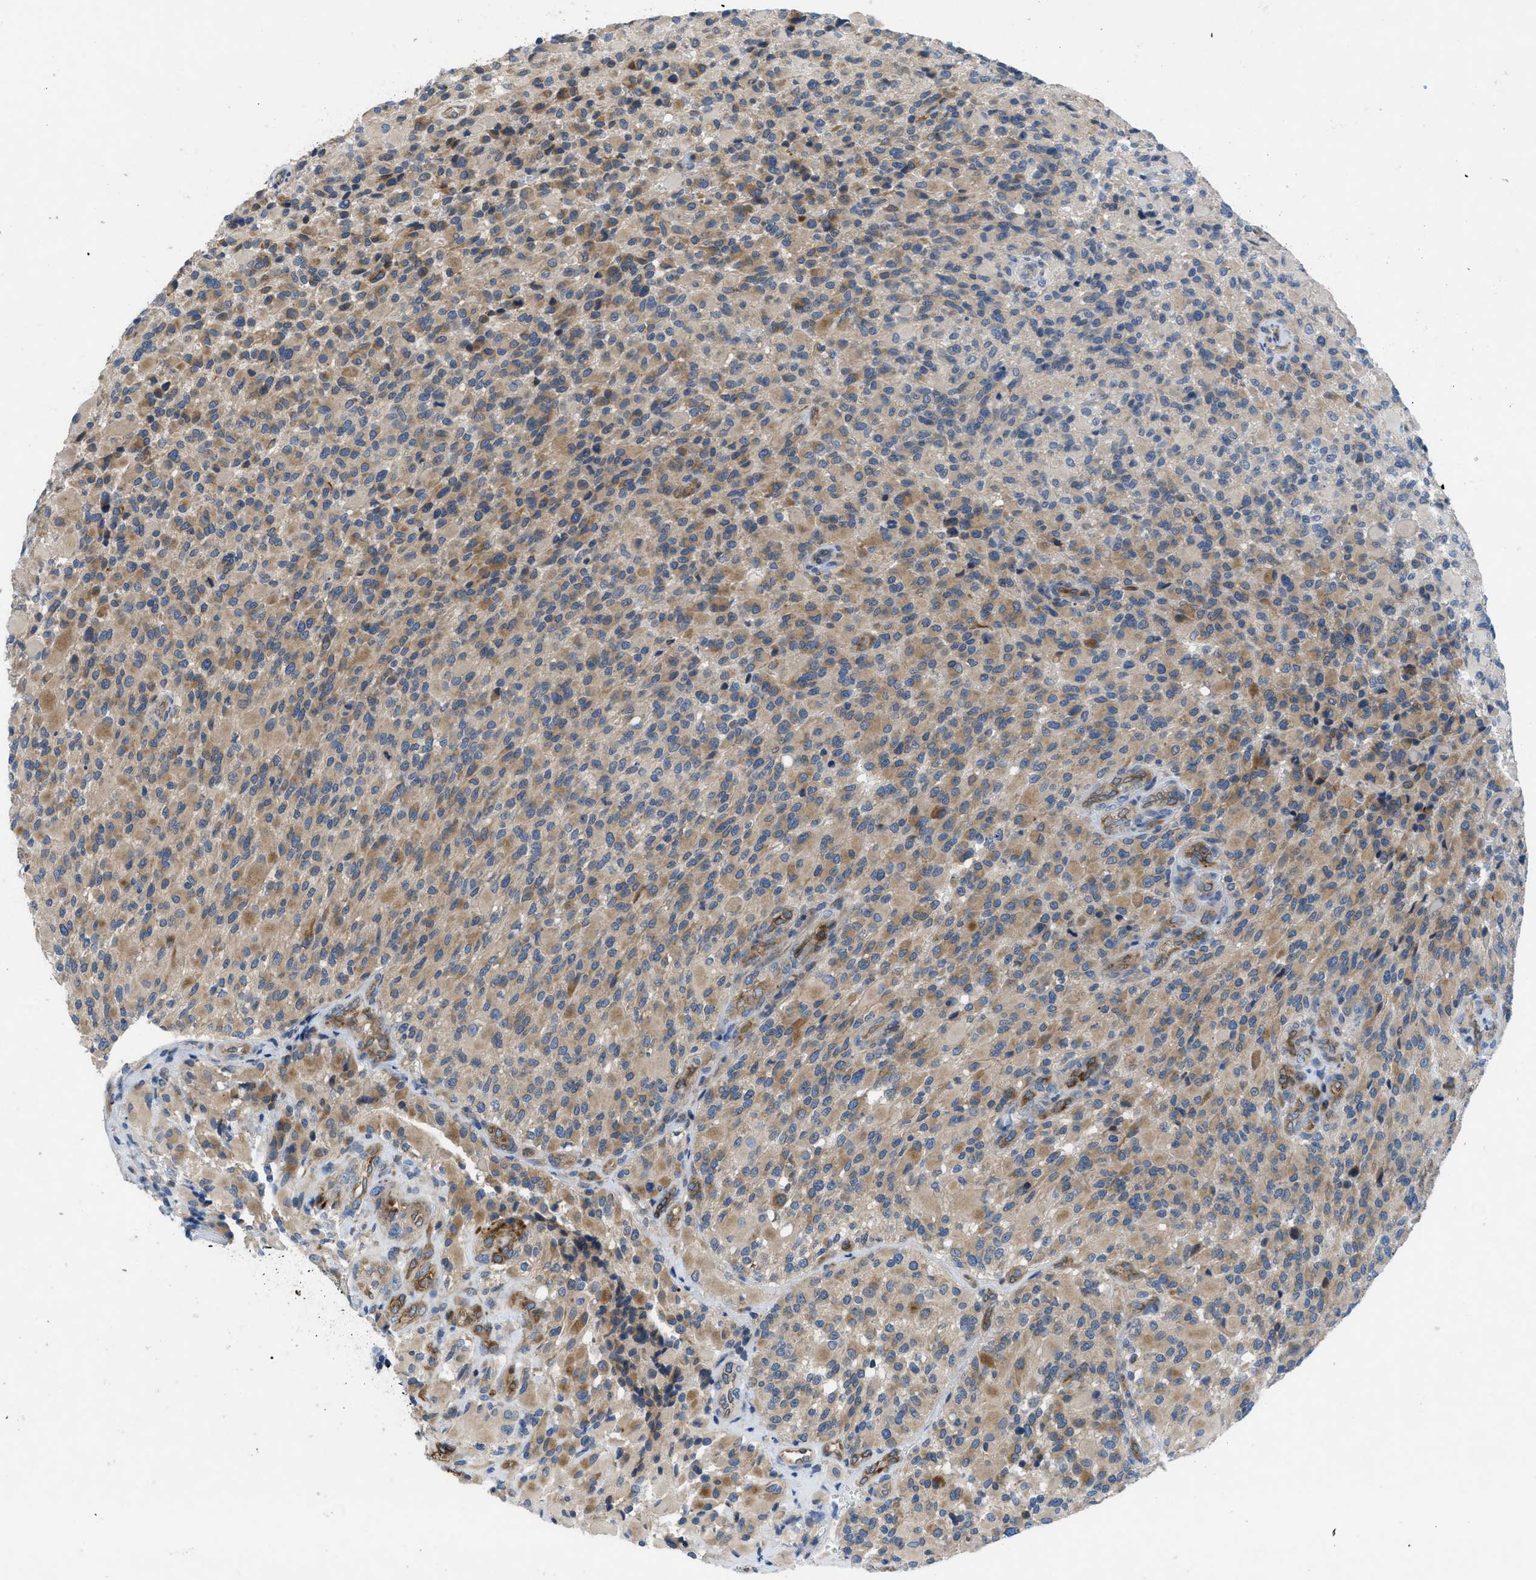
{"staining": {"intensity": "weak", "quantity": ">75%", "location": "cytoplasmic/membranous"}, "tissue": "glioma", "cell_type": "Tumor cells", "image_type": "cancer", "snomed": [{"axis": "morphology", "description": "Glioma, malignant, High grade"}, {"axis": "topography", "description": "Brain"}], "caption": "IHC of human malignant high-grade glioma exhibits low levels of weak cytoplasmic/membranous positivity in about >75% of tumor cells.", "gene": "PGR", "patient": {"sex": "male", "age": 71}}